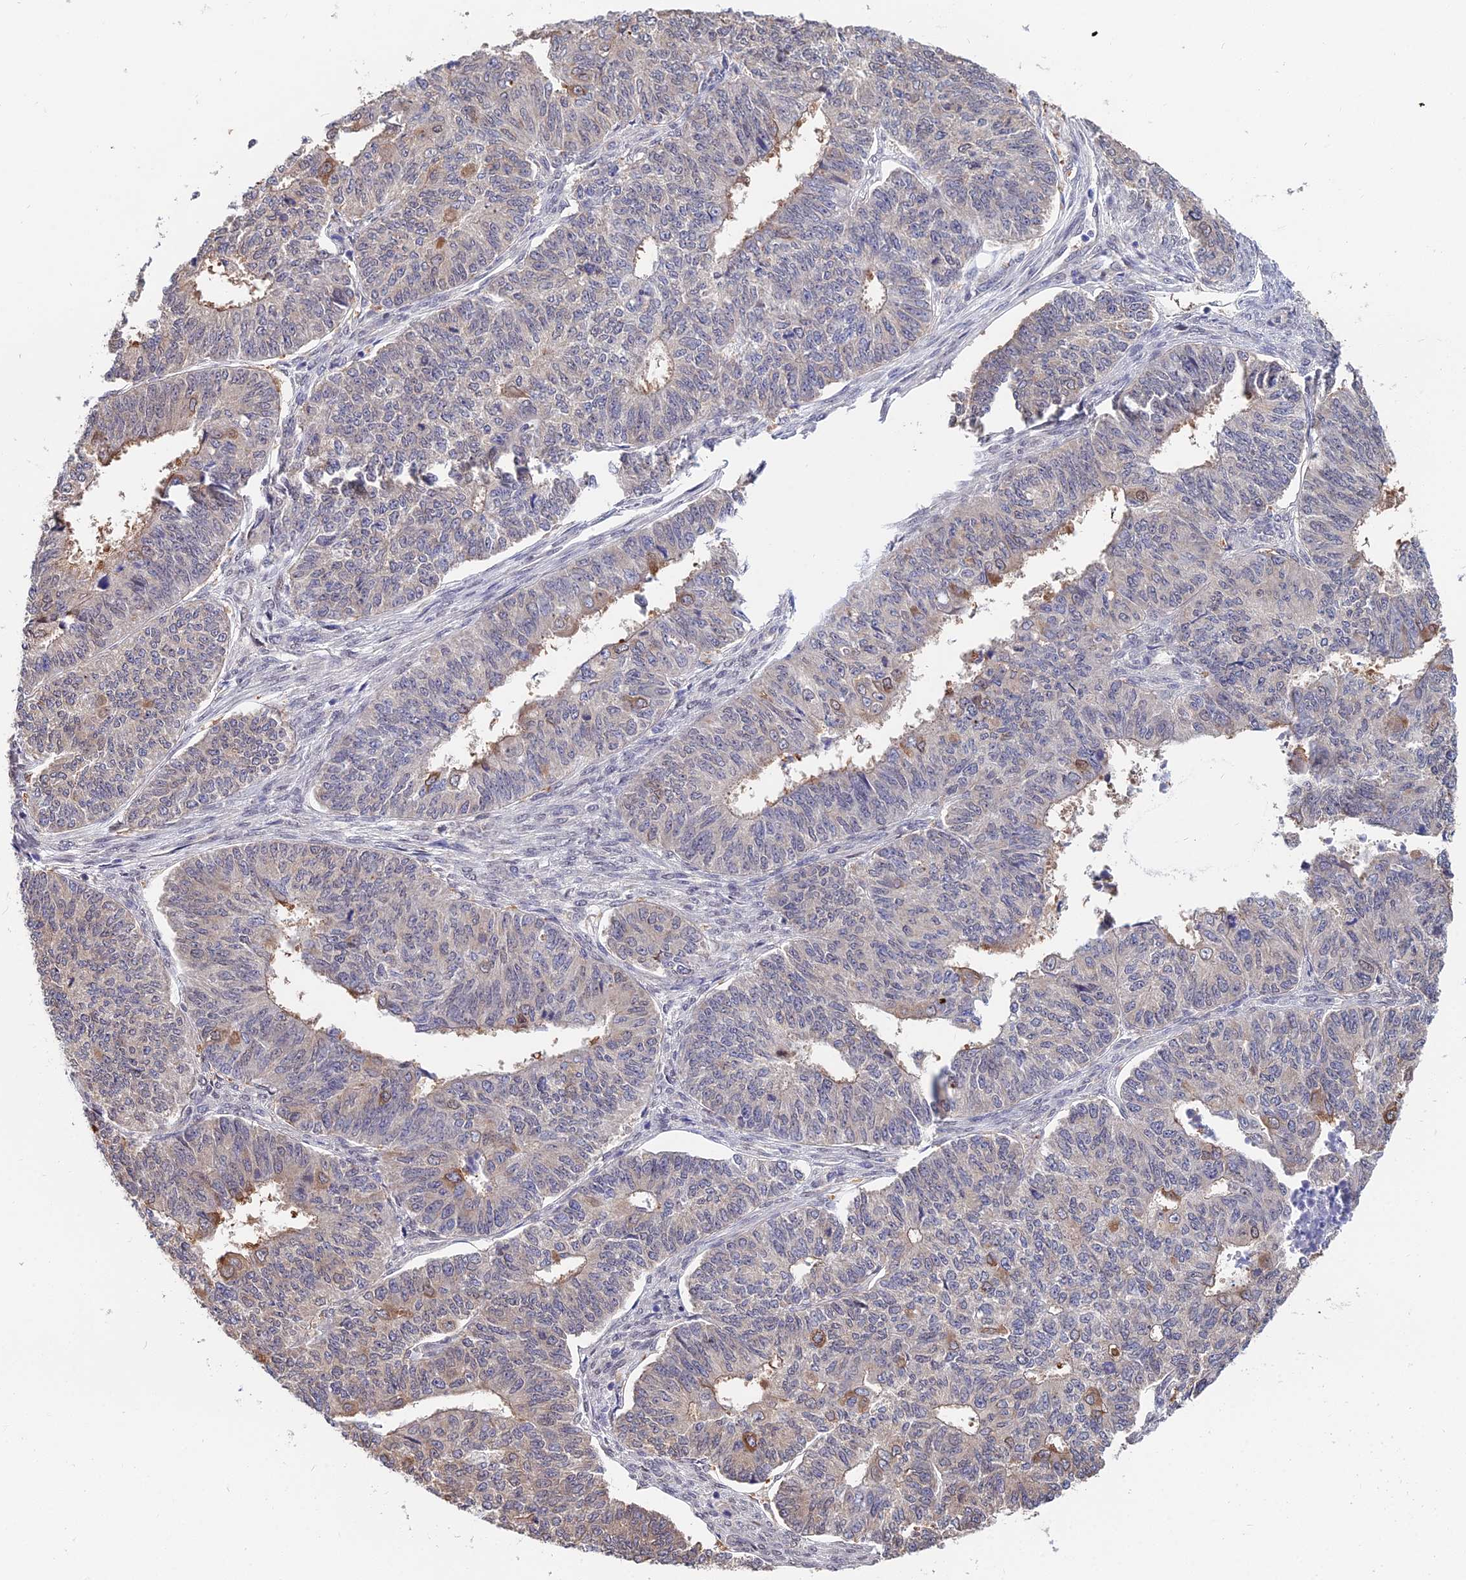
{"staining": {"intensity": "moderate", "quantity": "<25%", "location": "cytoplasmic/membranous"}, "tissue": "endometrial cancer", "cell_type": "Tumor cells", "image_type": "cancer", "snomed": [{"axis": "morphology", "description": "Adenocarcinoma, NOS"}, {"axis": "topography", "description": "Endometrium"}], "caption": "Protein staining of adenocarcinoma (endometrial) tissue displays moderate cytoplasmic/membranous expression in about <25% of tumor cells. The staining was performed using DAB (3,3'-diaminobenzidine), with brown indicating positive protein expression. Nuclei are stained blue with hematoxylin.", "gene": "INPP4A", "patient": {"sex": "female", "age": 32}}